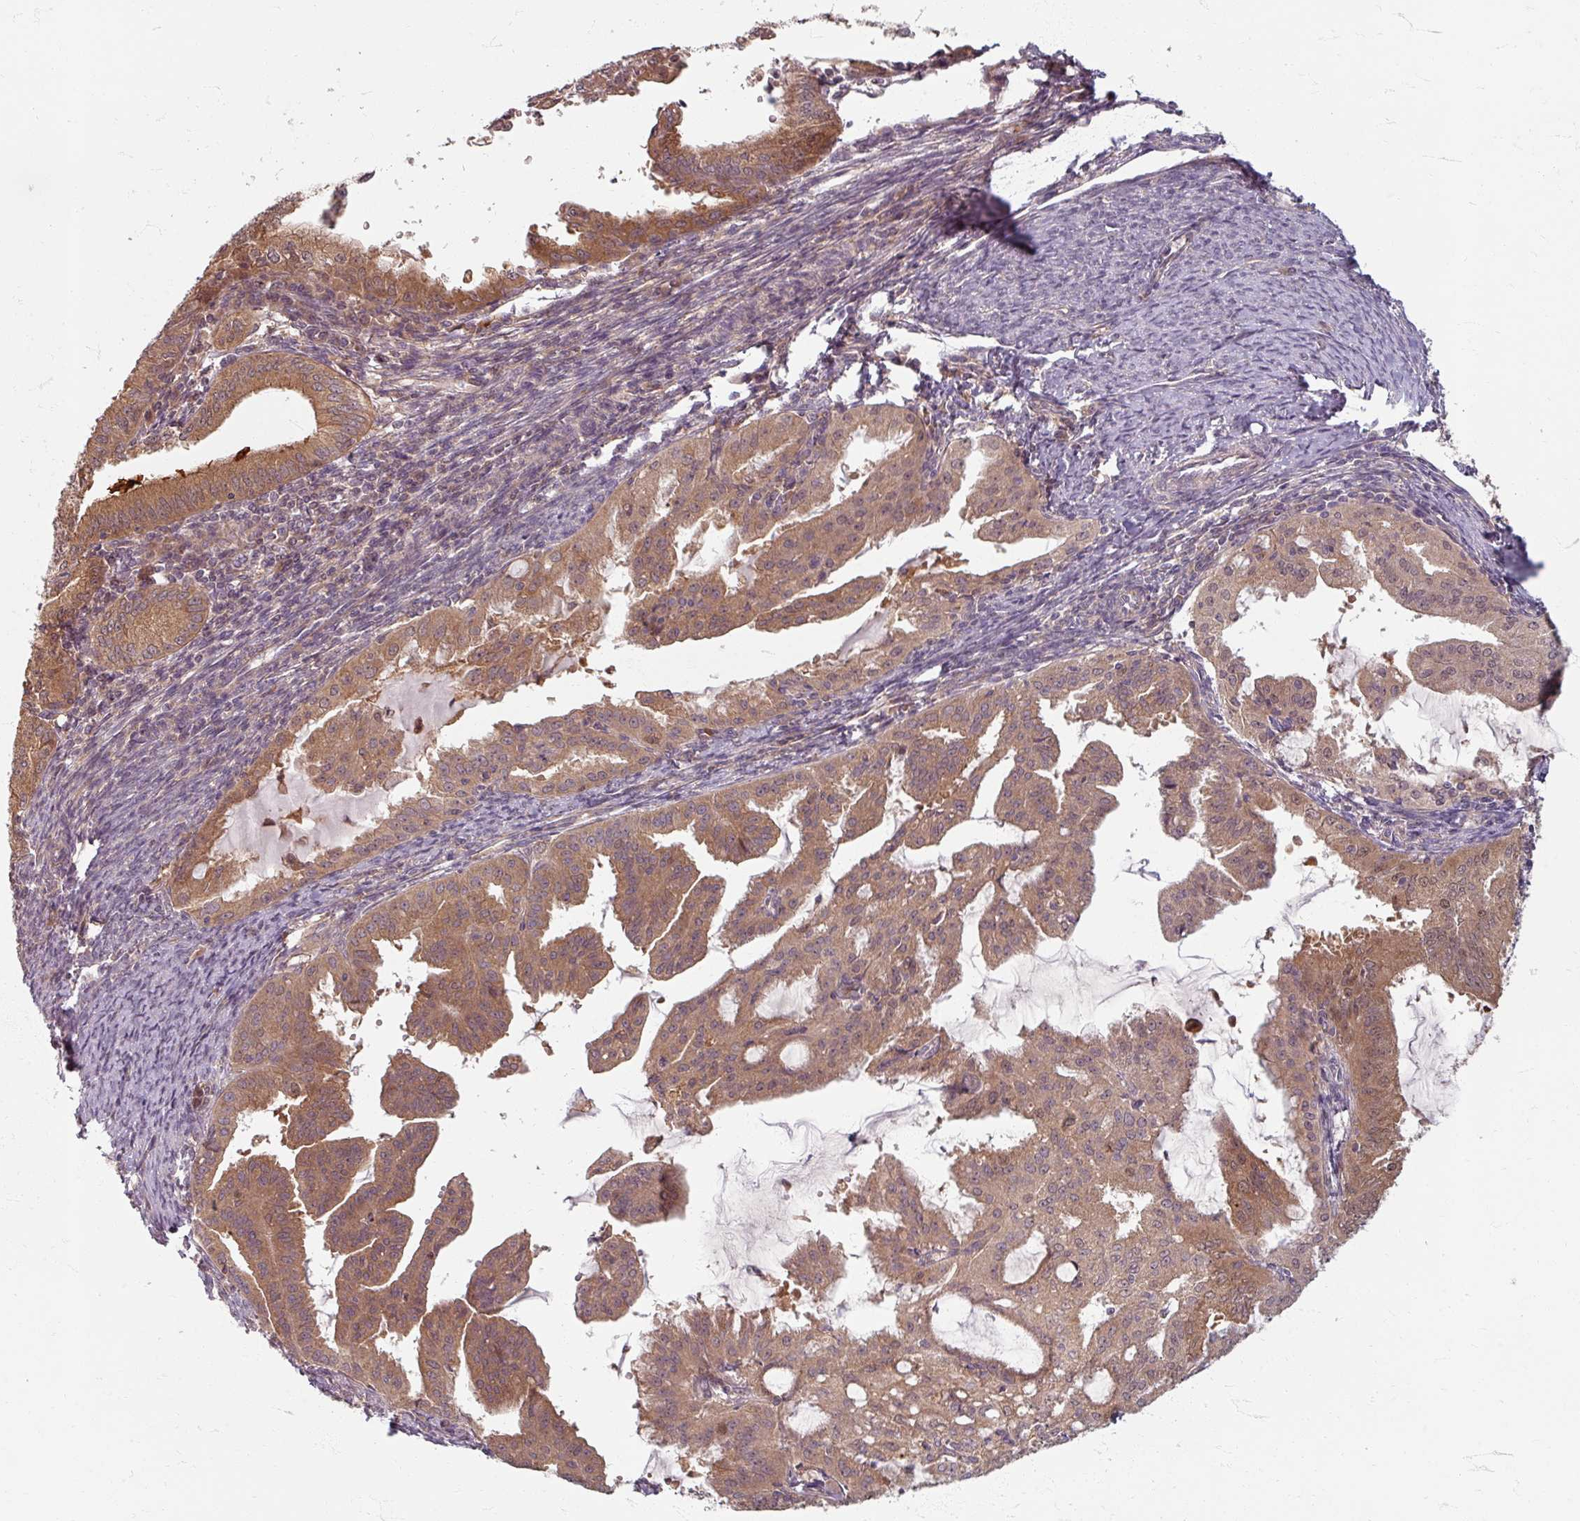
{"staining": {"intensity": "moderate", "quantity": ">75%", "location": "cytoplasmic/membranous"}, "tissue": "endometrial cancer", "cell_type": "Tumor cells", "image_type": "cancer", "snomed": [{"axis": "morphology", "description": "Adenocarcinoma, NOS"}, {"axis": "topography", "description": "Endometrium"}], "caption": "Endometrial adenocarcinoma stained with immunohistochemistry (IHC) displays moderate cytoplasmic/membranous expression in about >75% of tumor cells.", "gene": "STAM", "patient": {"sex": "female", "age": 70}}